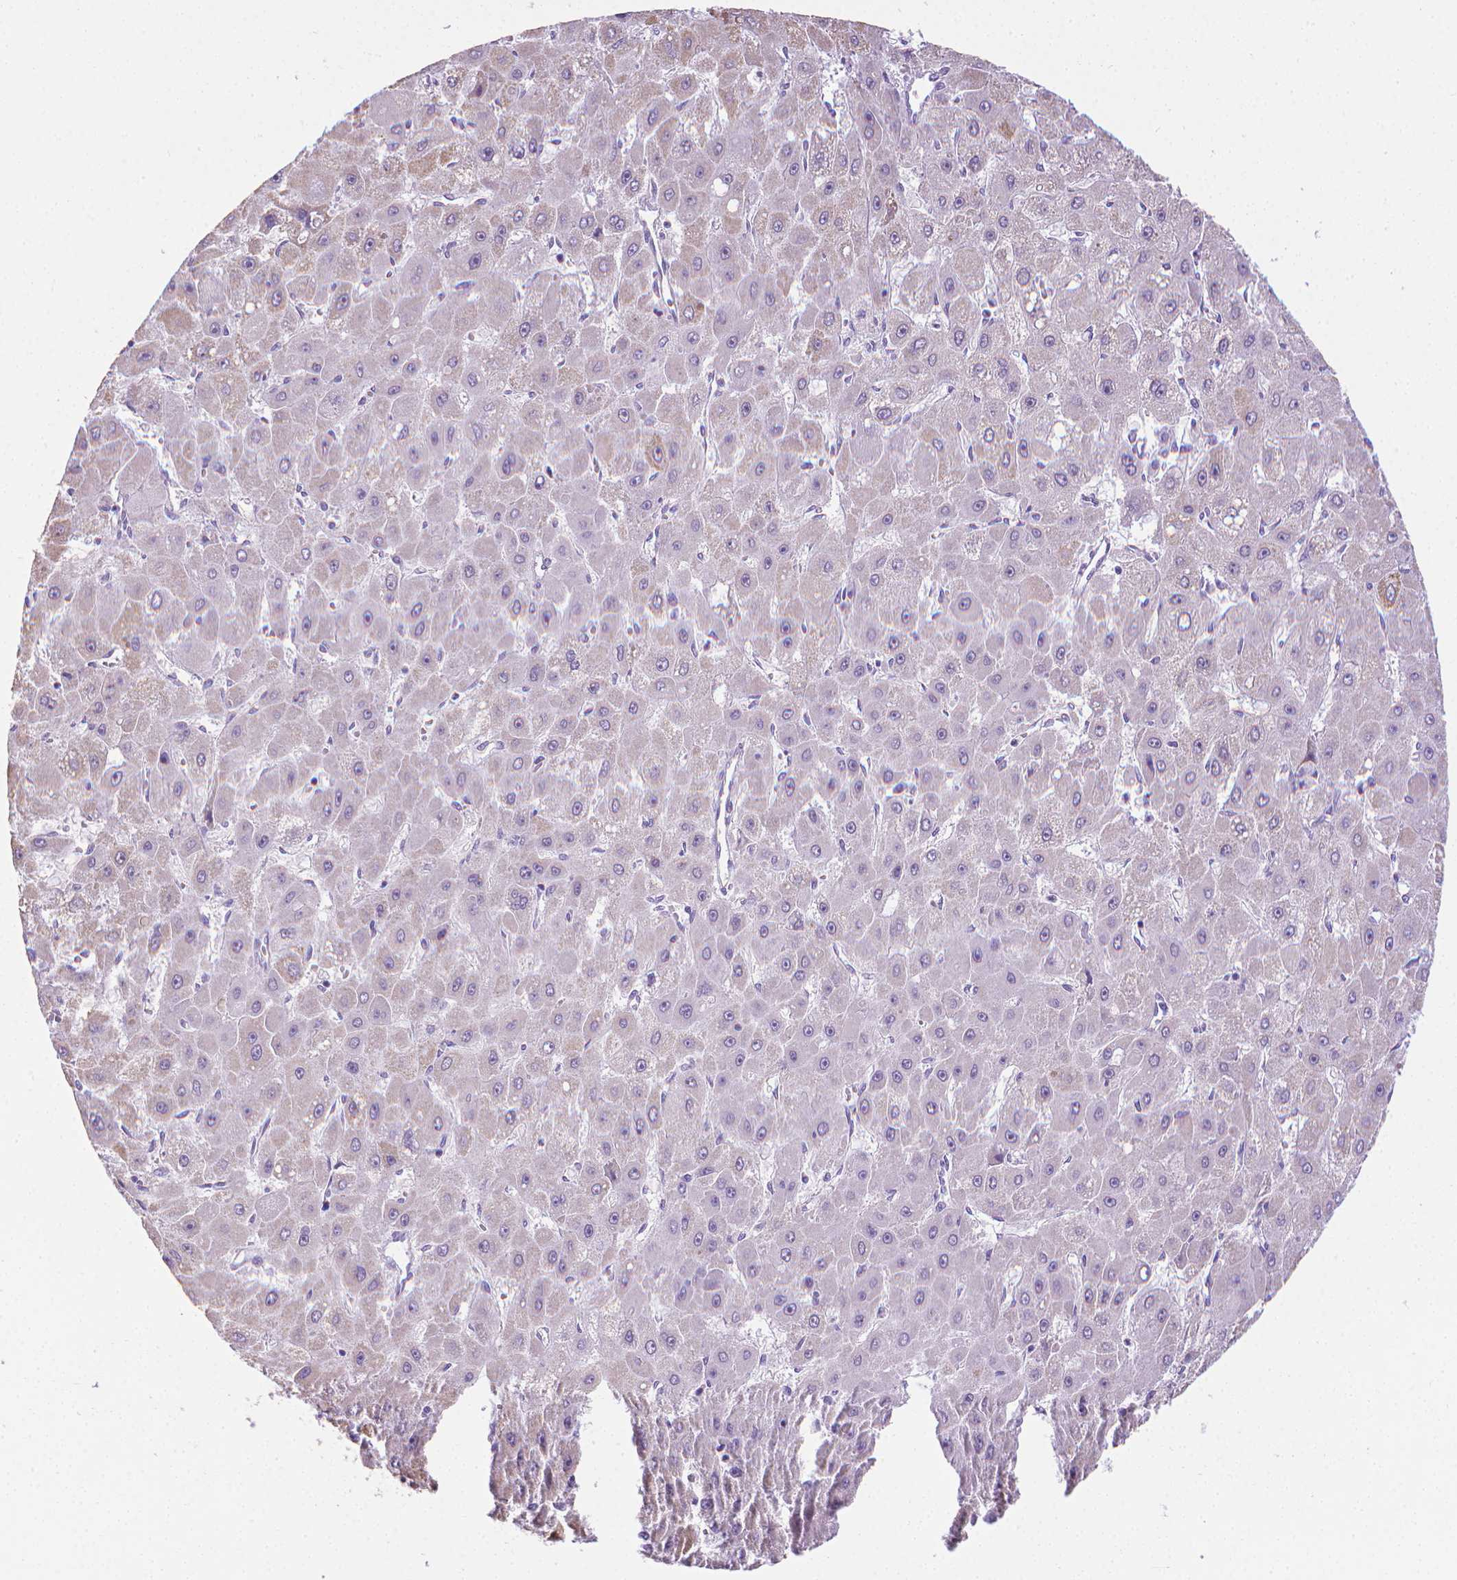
{"staining": {"intensity": "weak", "quantity": "<25%", "location": "cytoplasmic/membranous"}, "tissue": "liver cancer", "cell_type": "Tumor cells", "image_type": "cancer", "snomed": [{"axis": "morphology", "description": "Carcinoma, Hepatocellular, NOS"}, {"axis": "topography", "description": "Liver"}], "caption": "There is no significant staining in tumor cells of hepatocellular carcinoma (liver).", "gene": "PNMA2", "patient": {"sex": "female", "age": 25}}